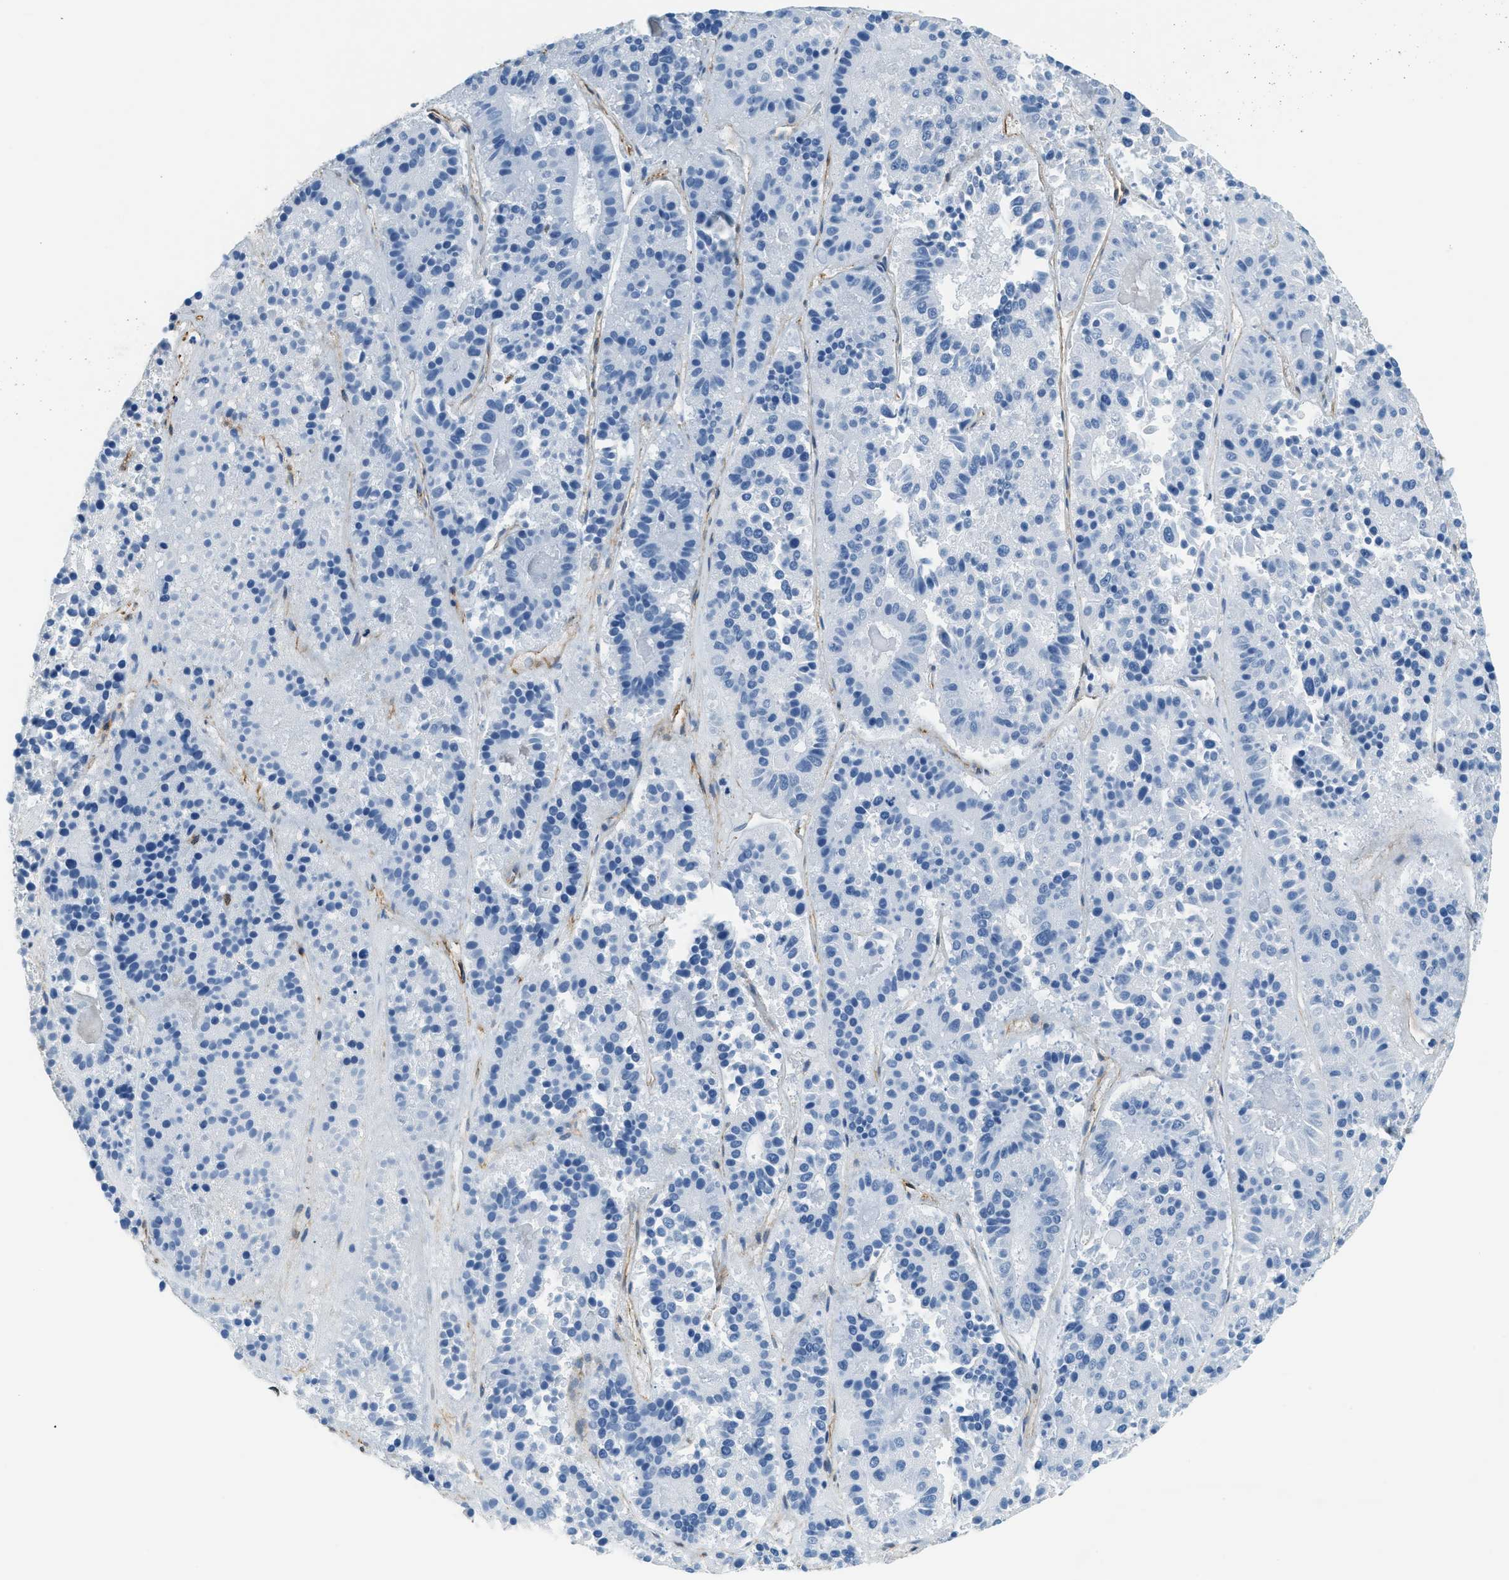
{"staining": {"intensity": "negative", "quantity": "none", "location": "none"}, "tissue": "pancreatic cancer", "cell_type": "Tumor cells", "image_type": "cancer", "snomed": [{"axis": "morphology", "description": "Adenocarcinoma, NOS"}, {"axis": "topography", "description": "Pancreas"}], "caption": "Pancreatic cancer (adenocarcinoma) stained for a protein using immunohistochemistry (IHC) demonstrates no expression tumor cells.", "gene": "TMEM43", "patient": {"sex": "male", "age": 50}}